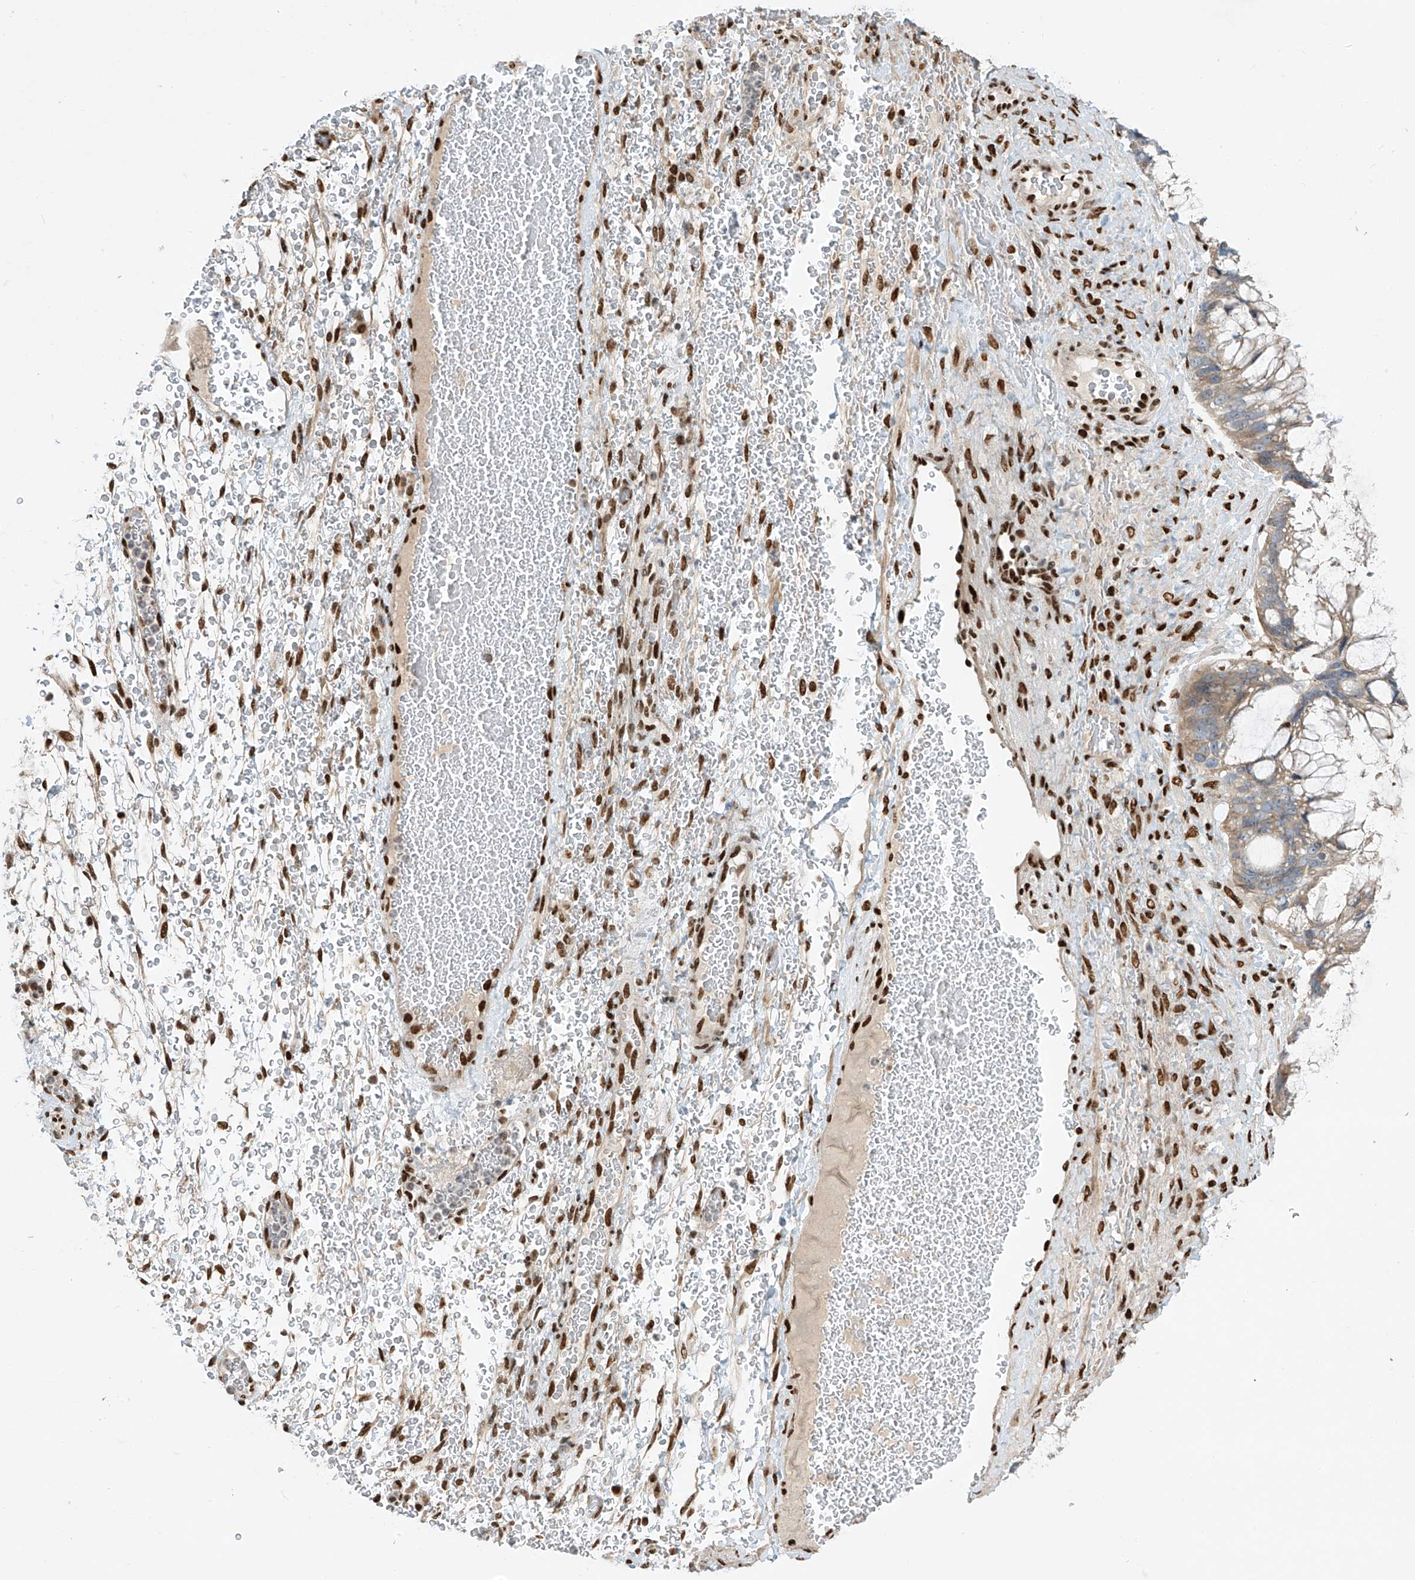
{"staining": {"intensity": "weak", "quantity": ">75%", "location": "cytoplasmic/membranous"}, "tissue": "ovarian cancer", "cell_type": "Tumor cells", "image_type": "cancer", "snomed": [{"axis": "morphology", "description": "Cystadenocarcinoma, mucinous, NOS"}, {"axis": "topography", "description": "Ovary"}], "caption": "Ovarian mucinous cystadenocarcinoma was stained to show a protein in brown. There is low levels of weak cytoplasmic/membranous staining in approximately >75% of tumor cells.", "gene": "PM20D2", "patient": {"sex": "female", "age": 37}}